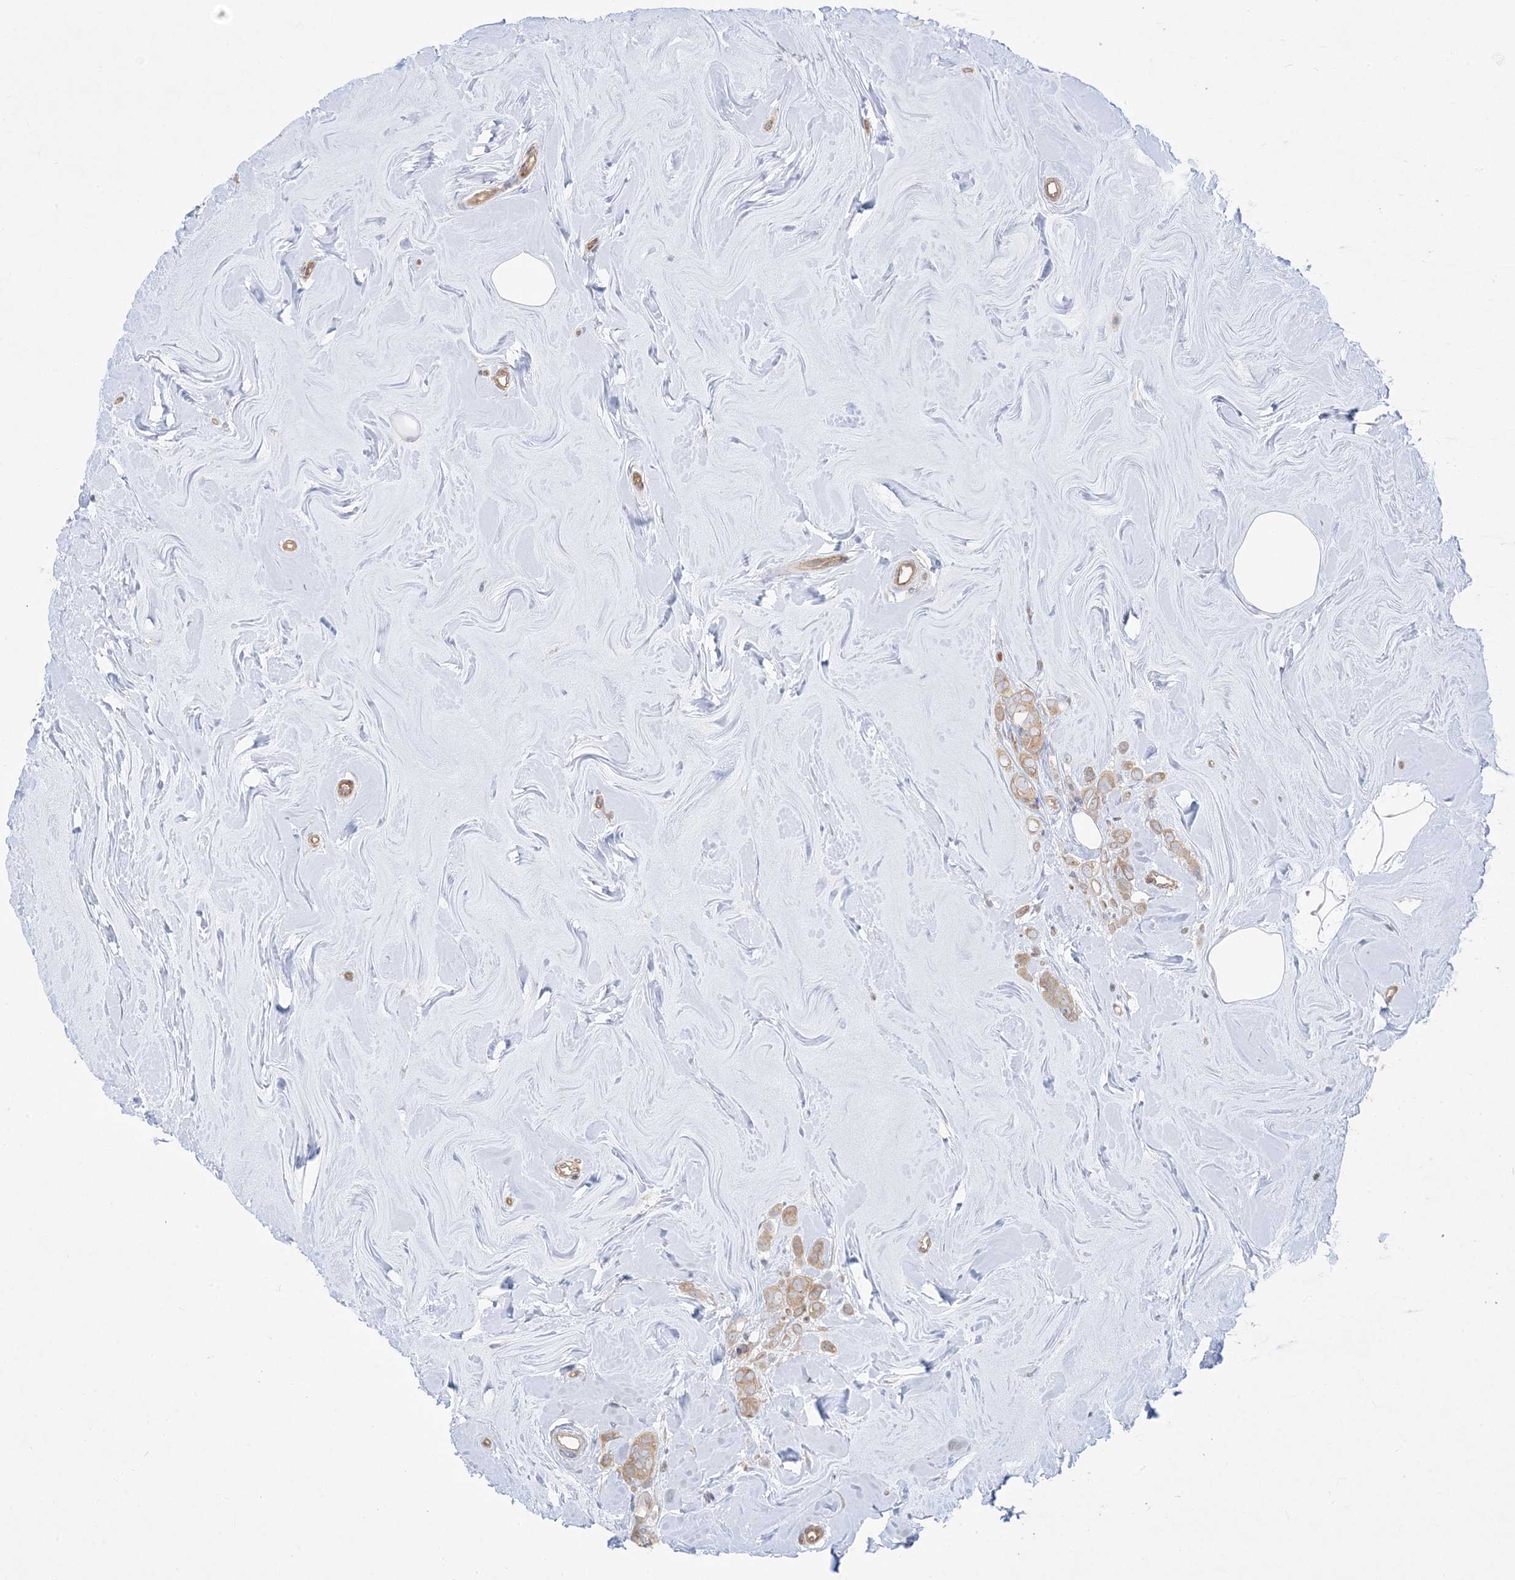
{"staining": {"intensity": "weak", "quantity": "25%-75%", "location": "cytoplasmic/membranous"}, "tissue": "breast cancer", "cell_type": "Tumor cells", "image_type": "cancer", "snomed": [{"axis": "morphology", "description": "Lobular carcinoma"}, {"axis": "topography", "description": "Breast"}], "caption": "High-power microscopy captured an immunohistochemistry histopathology image of breast cancer, revealing weak cytoplasmic/membranous positivity in approximately 25%-75% of tumor cells.", "gene": "ARHGEF9", "patient": {"sex": "female", "age": 47}}